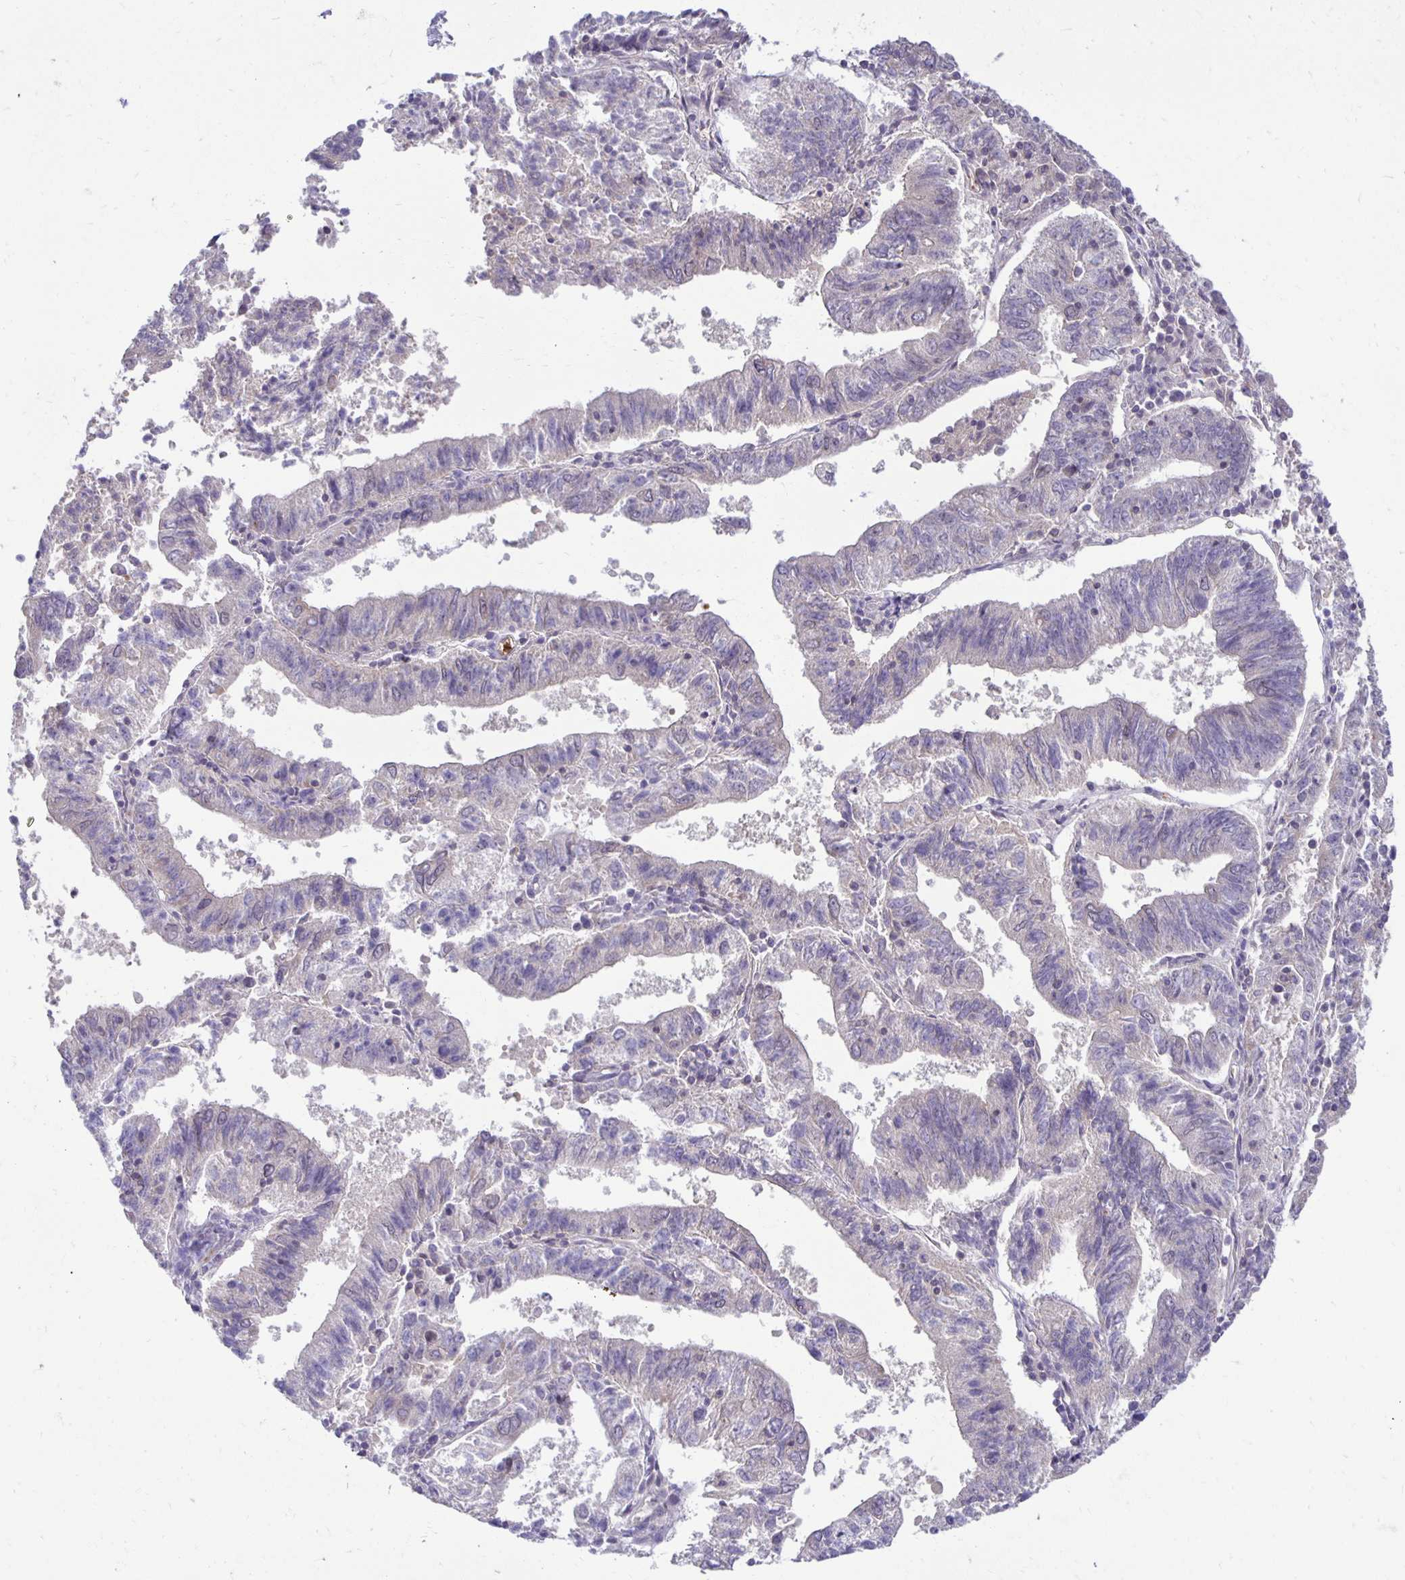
{"staining": {"intensity": "negative", "quantity": "none", "location": "none"}, "tissue": "endometrial cancer", "cell_type": "Tumor cells", "image_type": "cancer", "snomed": [{"axis": "morphology", "description": "Adenocarcinoma, NOS"}, {"axis": "topography", "description": "Endometrium"}], "caption": "Immunohistochemistry (IHC) micrograph of adenocarcinoma (endometrial) stained for a protein (brown), which exhibits no expression in tumor cells. (DAB immunohistochemistry, high magnification).", "gene": "MIEN1", "patient": {"sex": "female", "age": 82}}